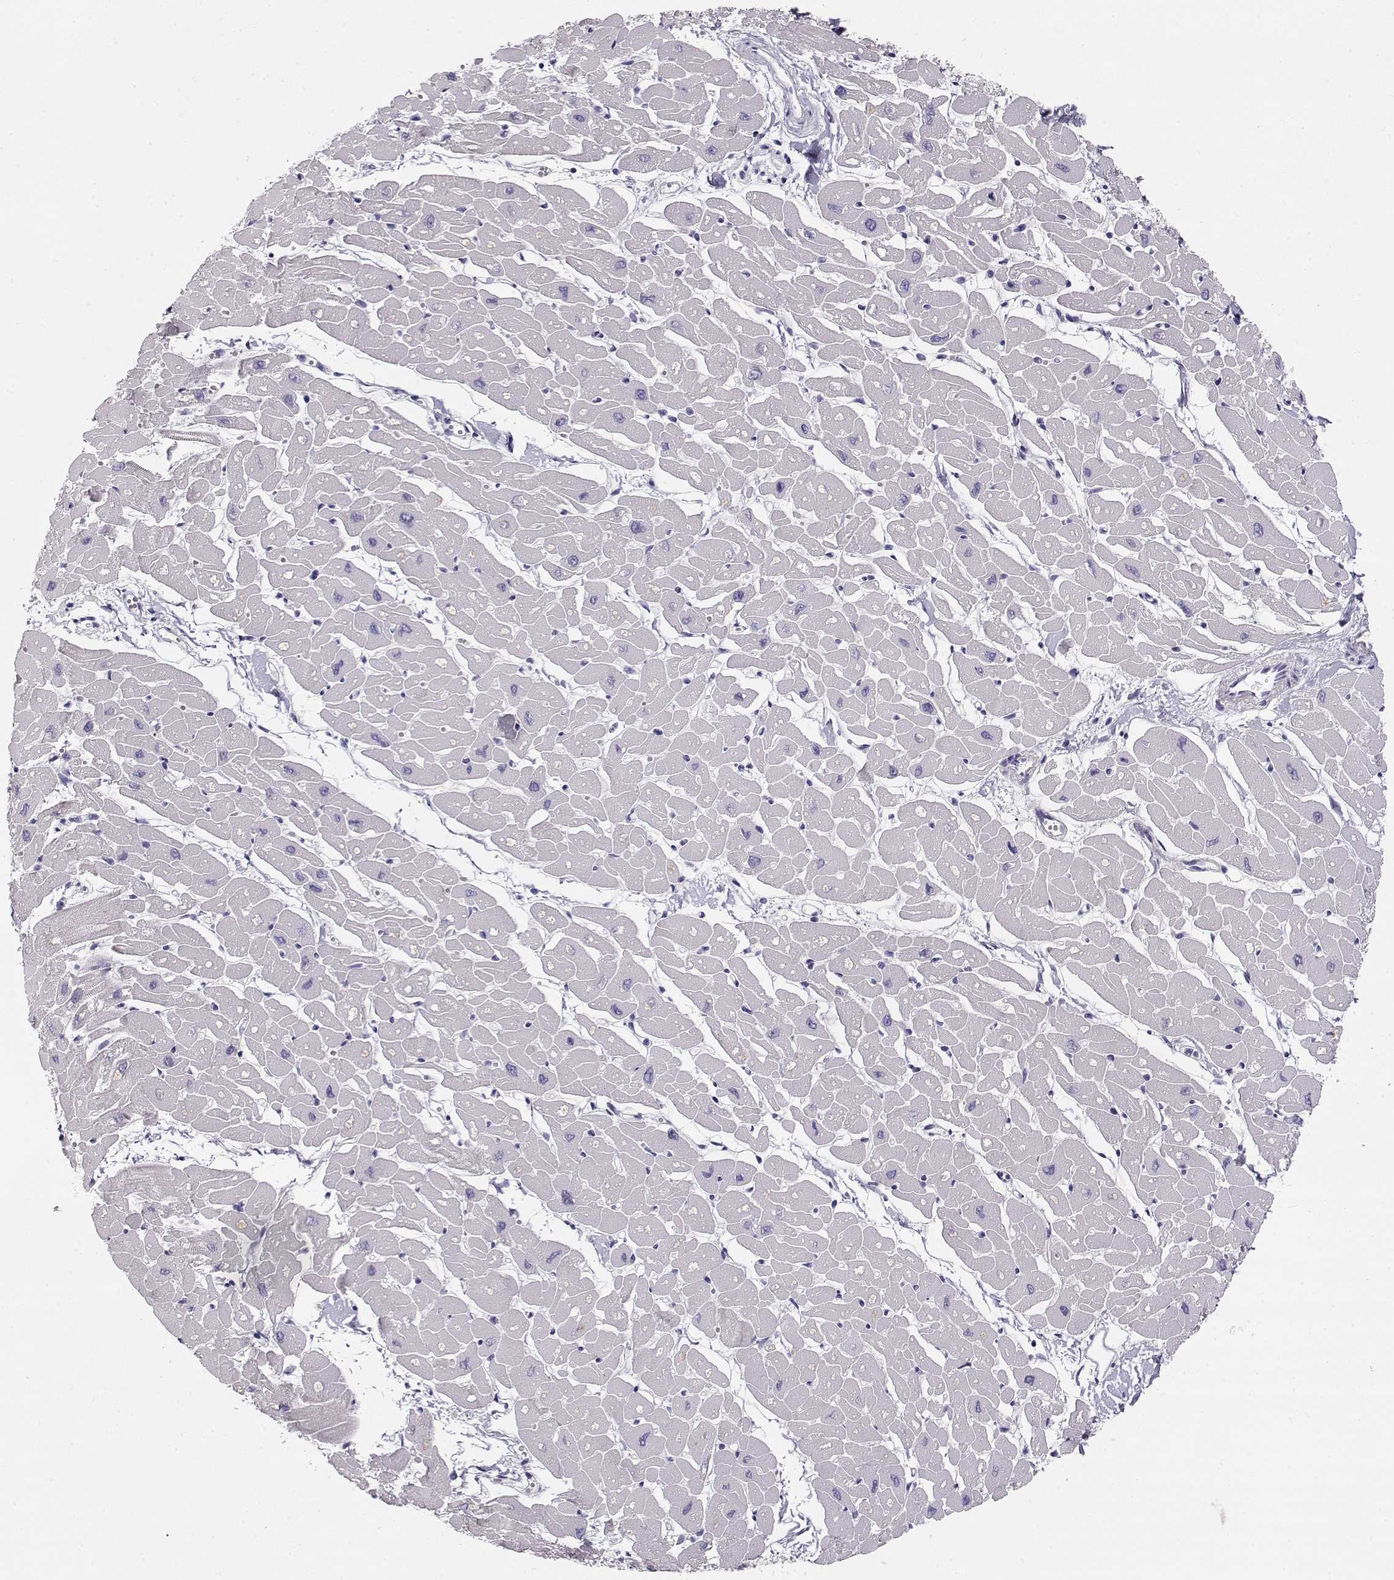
{"staining": {"intensity": "negative", "quantity": "none", "location": "none"}, "tissue": "heart muscle", "cell_type": "Cardiomyocytes", "image_type": "normal", "snomed": [{"axis": "morphology", "description": "Normal tissue, NOS"}, {"axis": "topography", "description": "Heart"}], "caption": "This is an immunohistochemistry (IHC) histopathology image of benign human heart muscle. There is no expression in cardiomyocytes.", "gene": "GLIPR1L2", "patient": {"sex": "male", "age": 57}}